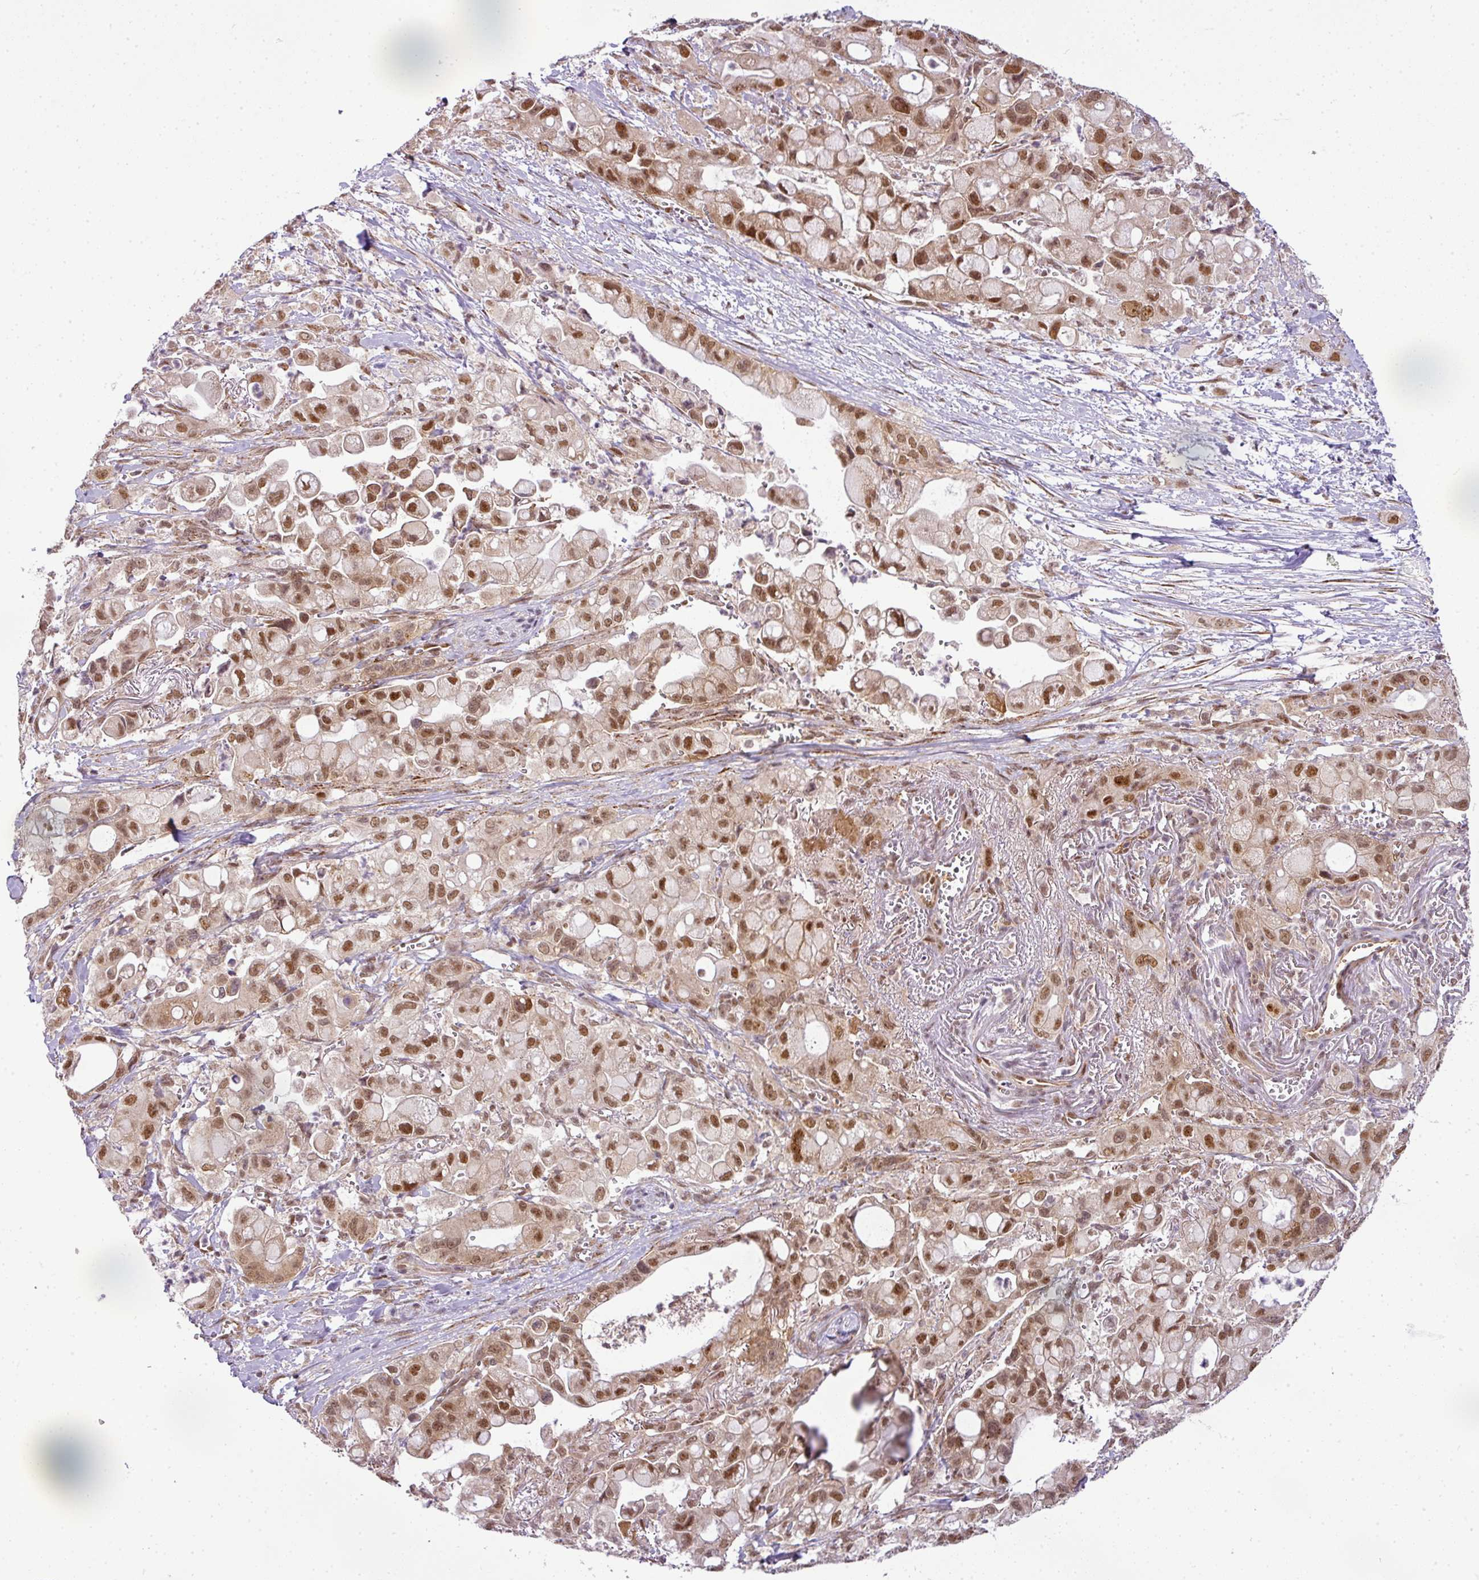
{"staining": {"intensity": "moderate", "quantity": ">75%", "location": "nuclear"}, "tissue": "pancreatic cancer", "cell_type": "Tumor cells", "image_type": "cancer", "snomed": [{"axis": "morphology", "description": "Adenocarcinoma, NOS"}, {"axis": "topography", "description": "Pancreas"}], "caption": "An image of human pancreatic adenocarcinoma stained for a protein shows moderate nuclear brown staining in tumor cells.", "gene": "C1orf226", "patient": {"sex": "male", "age": 68}}